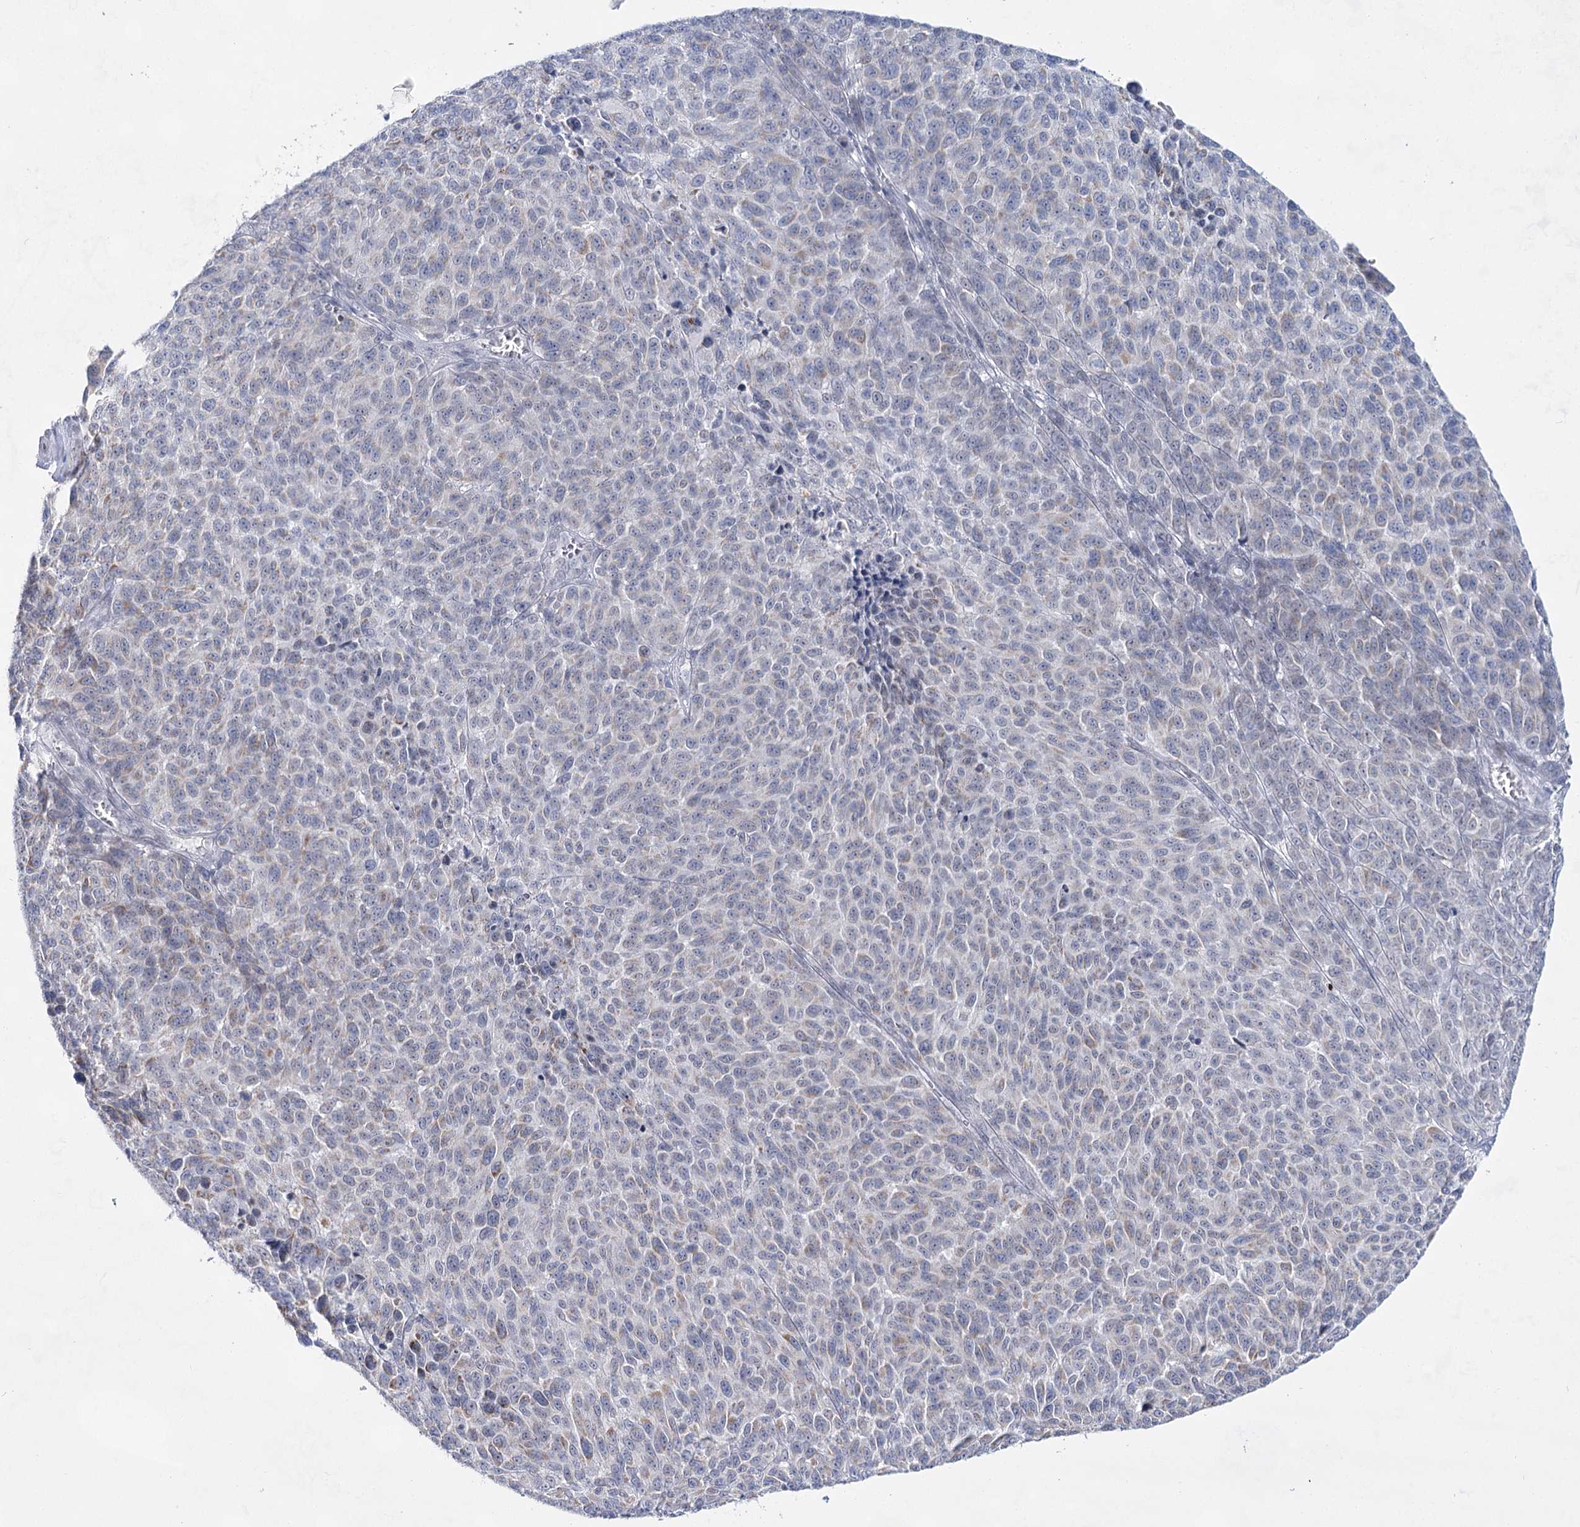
{"staining": {"intensity": "weak", "quantity": "<25%", "location": "cytoplasmic/membranous"}, "tissue": "melanoma", "cell_type": "Tumor cells", "image_type": "cancer", "snomed": [{"axis": "morphology", "description": "Malignant melanoma, NOS"}, {"axis": "topography", "description": "Skin"}], "caption": "High magnification brightfield microscopy of malignant melanoma stained with DAB (brown) and counterstained with hematoxylin (blue): tumor cells show no significant expression.", "gene": "BPHL", "patient": {"sex": "male", "age": 49}}